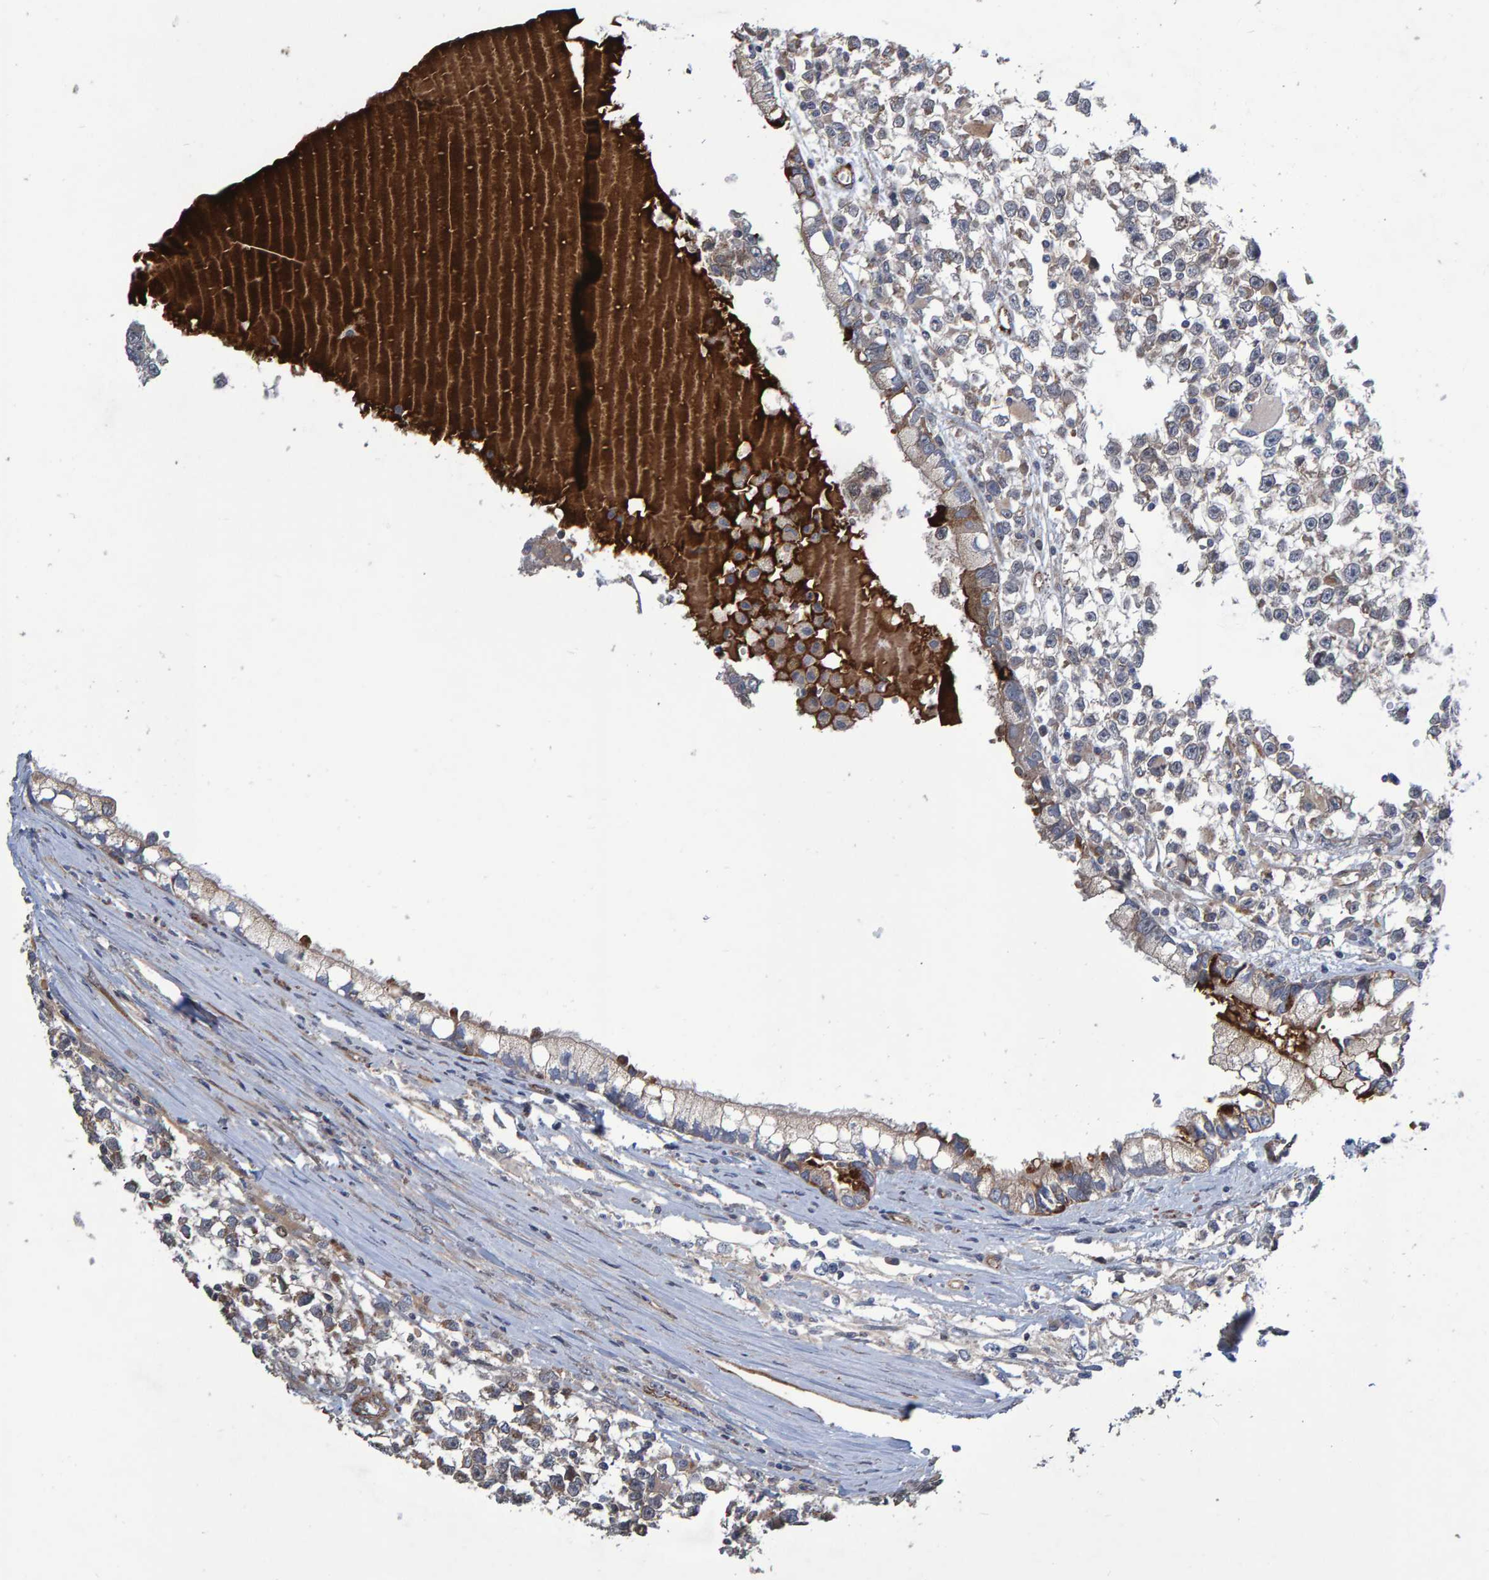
{"staining": {"intensity": "weak", "quantity": "<25%", "location": "cytoplasmic/membranous"}, "tissue": "testis cancer", "cell_type": "Tumor cells", "image_type": "cancer", "snomed": [{"axis": "morphology", "description": "Seminoma, NOS"}, {"axis": "morphology", "description": "Carcinoma, Embryonal, NOS"}, {"axis": "topography", "description": "Testis"}], "caption": "The IHC histopathology image has no significant positivity in tumor cells of testis embryonal carcinoma tissue.", "gene": "SLIT2", "patient": {"sex": "male", "age": 51}}